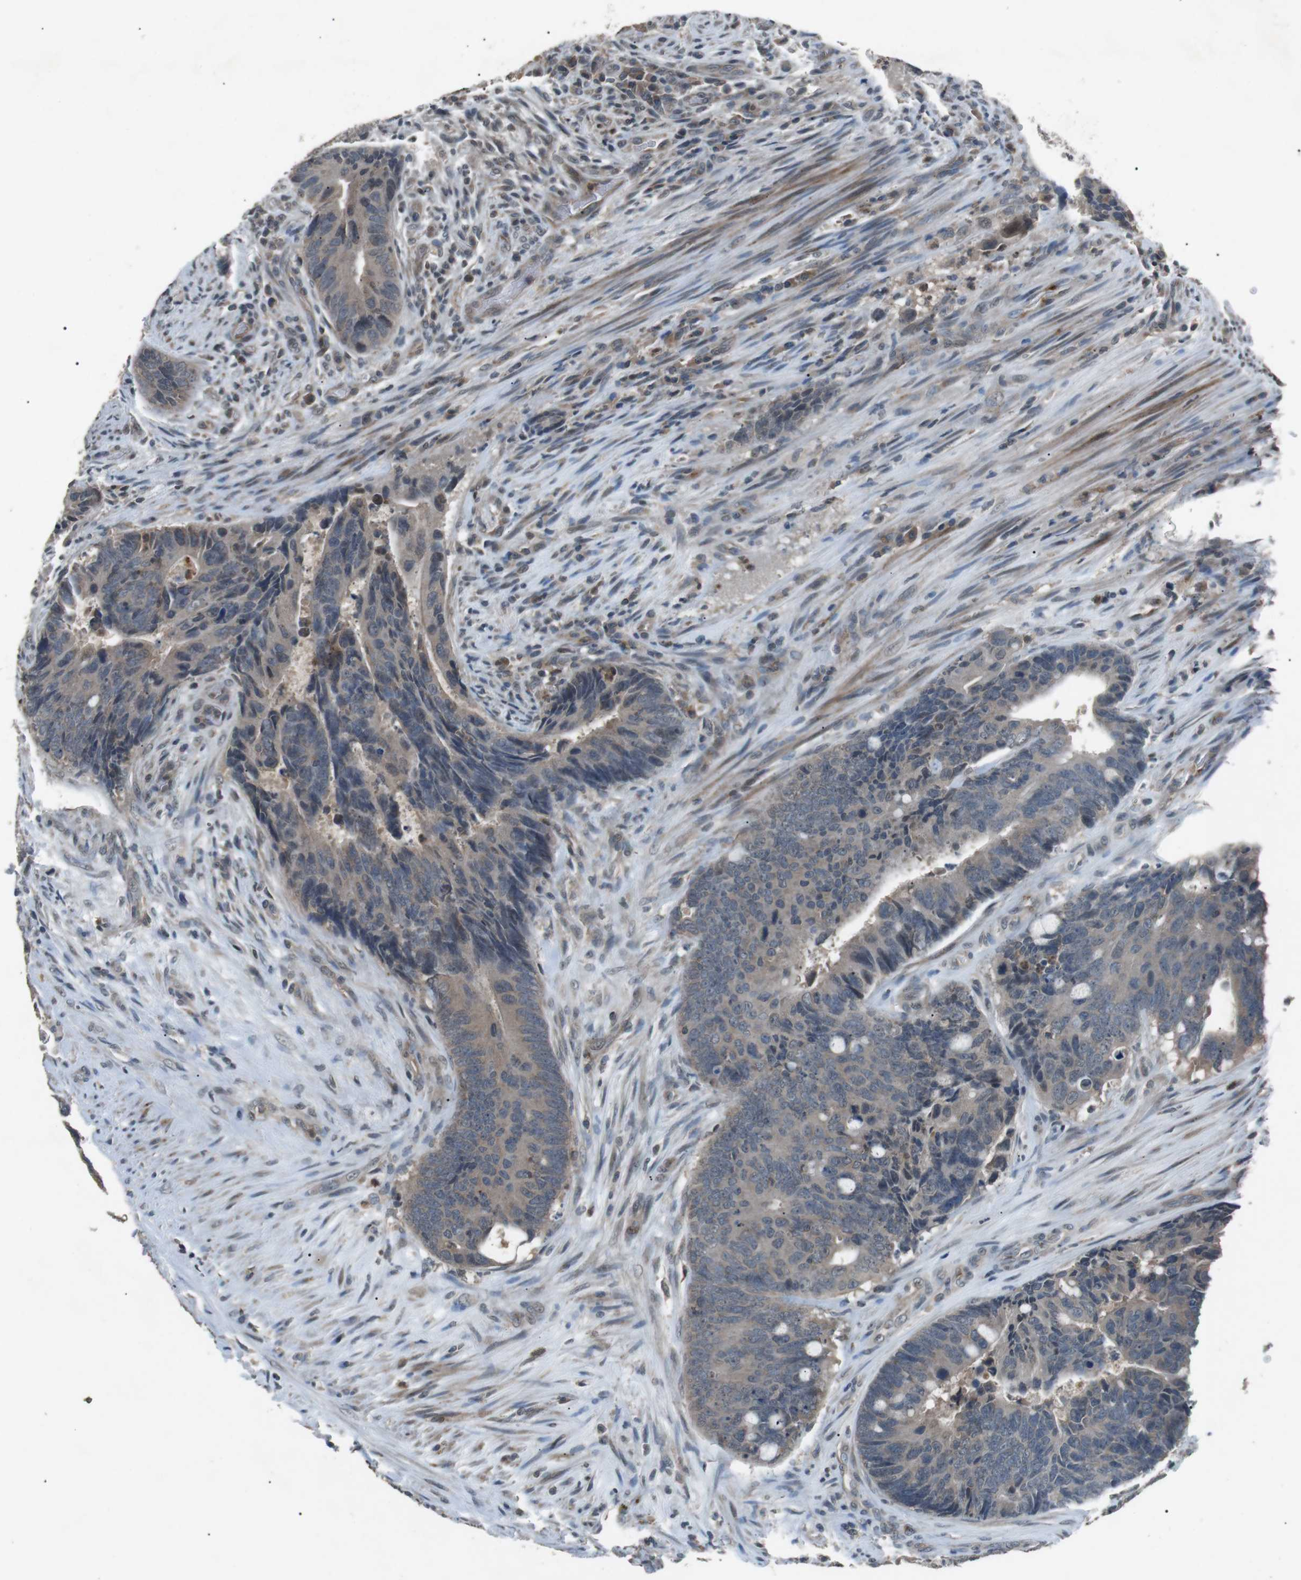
{"staining": {"intensity": "weak", "quantity": "<25%", "location": "cytoplasmic/membranous"}, "tissue": "colorectal cancer", "cell_type": "Tumor cells", "image_type": "cancer", "snomed": [{"axis": "morphology", "description": "Adenocarcinoma, NOS"}, {"axis": "topography", "description": "Colon"}], "caption": "An immunohistochemistry image of adenocarcinoma (colorectal) is shown. There is no staining in tumor cells of adenocarcinoma (colorectal).", "gene": "NEK7", "patient": {"sex": "male", "age": 45}}